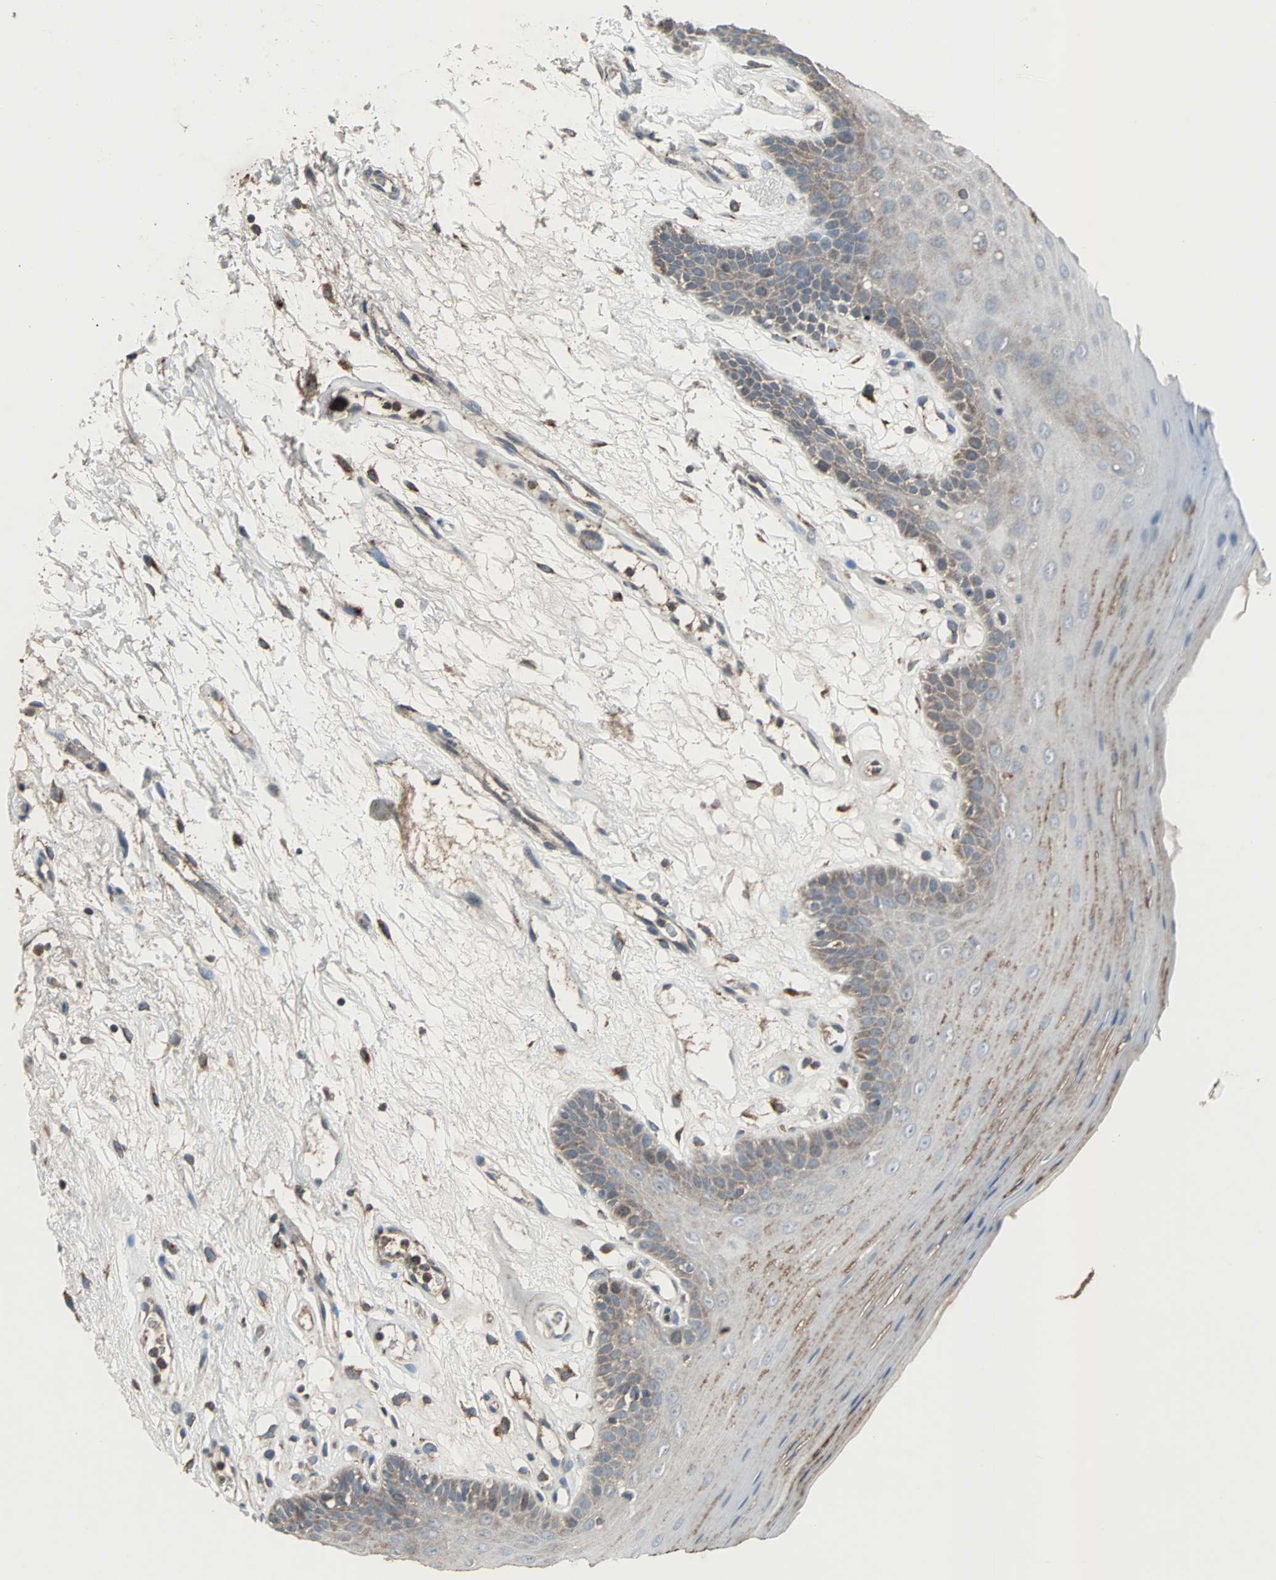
{"staining": {"intensity": "weak", "quantity": "<25%", "location": "cytoplasmic/membranous"}, "tissue": "oral mucosa", "cell_type": "Squamous epithelial cells", "image_type": "normal", "snomed": [{"axis": "morphology", "description": "Normal tissue, NOS"}, {"axis": "morphology", "description": "Squamous cell carcinoma, NOS"}, {"axis": "topography", "description": "Skeletal muscle"}, {"axis": "topography", "description": "Oral tissue"}, {"axis": "topography", "description": "Head-Neck"}], "caption": "A high-resolution histopathology image shows immunohistochemistry staining of normal oral mucosa, which displays no significant expression in squamous epithelial cells.", "gene": "SOS1", "patient": {"sex": "male", "age": 71}}